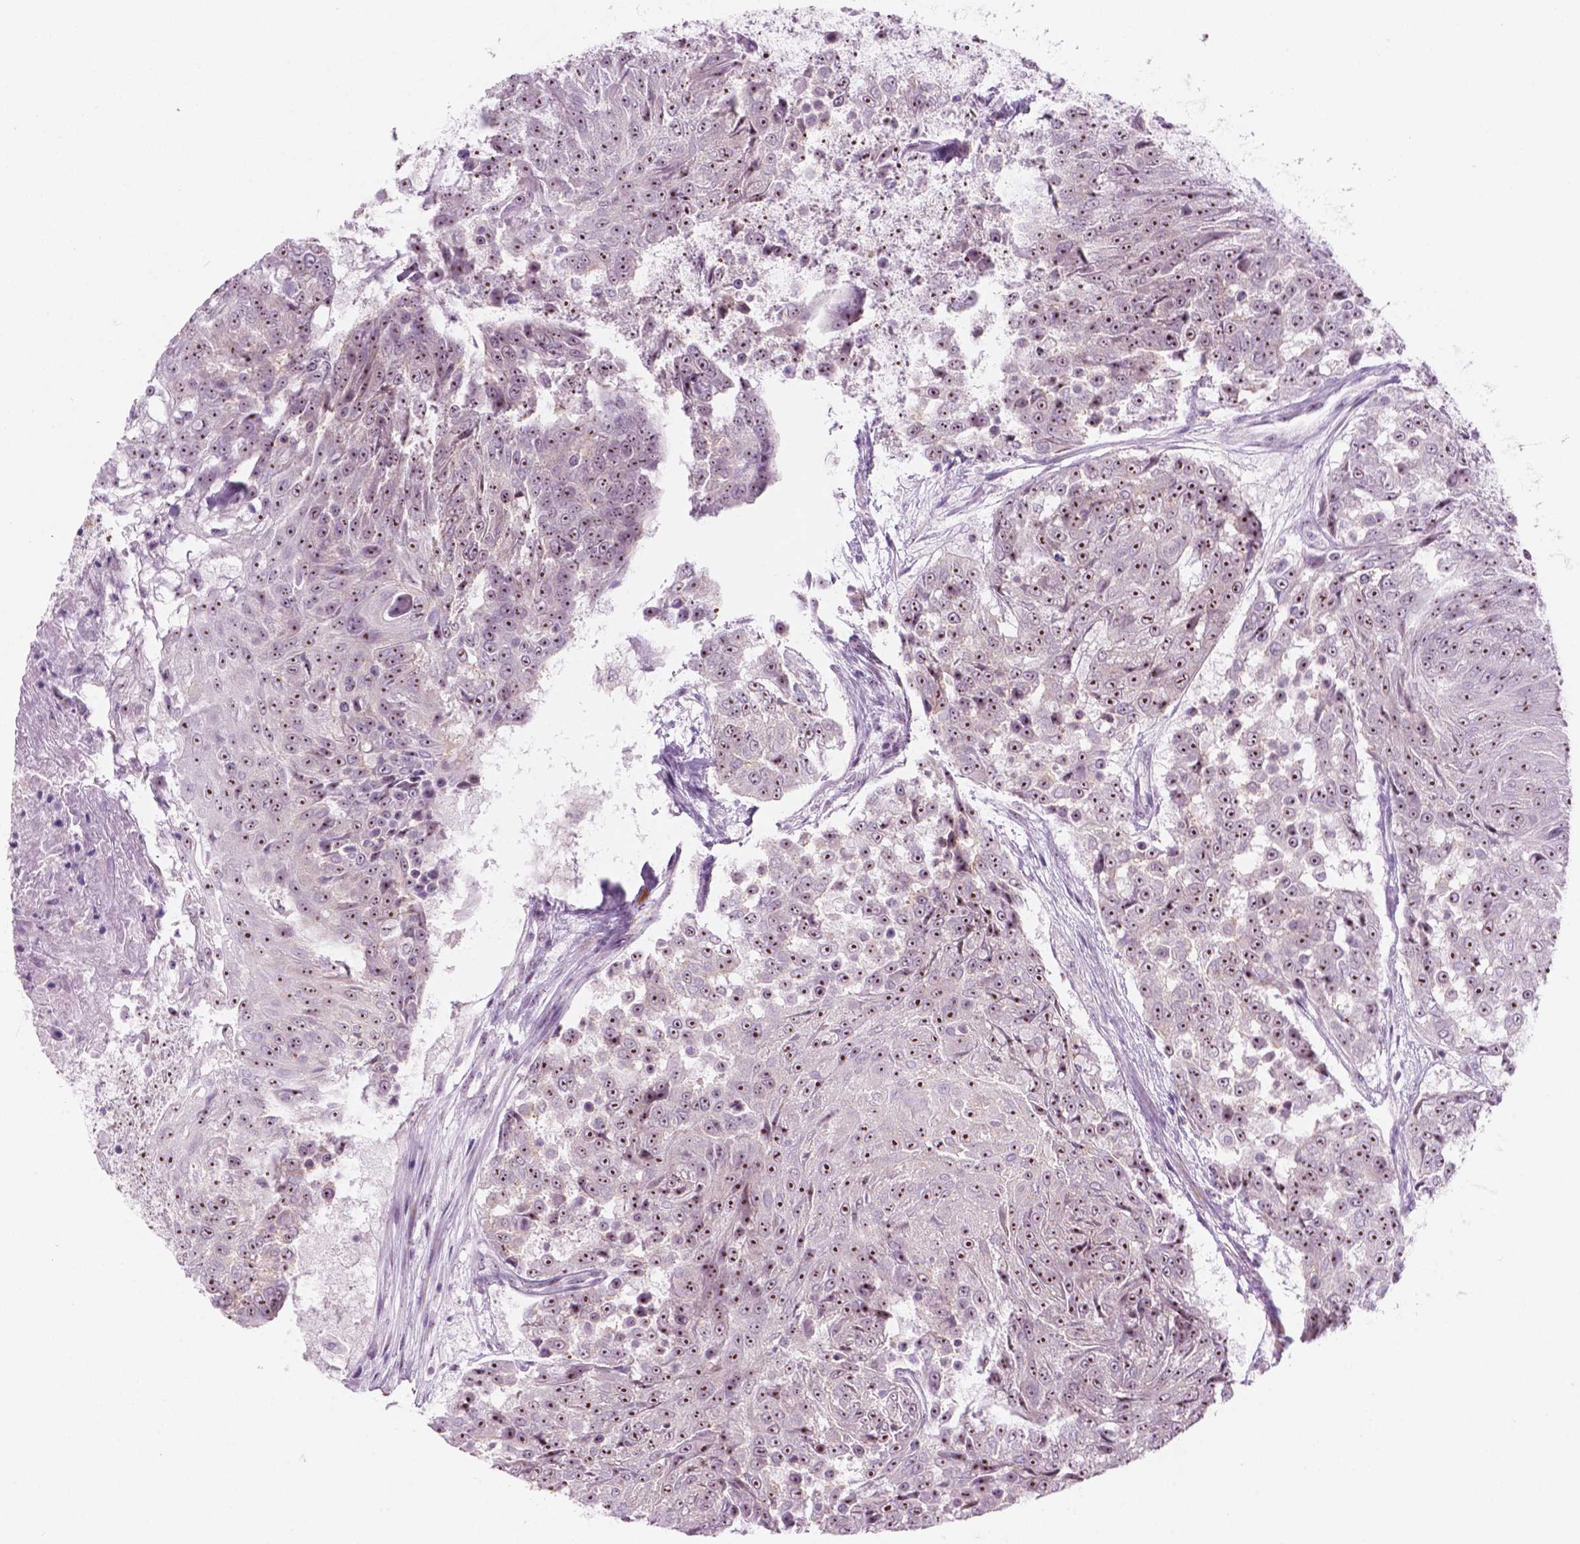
{"staining": {"intensity": "moderate", "quantity": ">75%", "location": "nuclear"}, "tissue": "urothelial cancer", "cell_type": "Tumor cells", "image_type": "cancer", "snomed": [{"axis": "morphology", "description": "Urothelial carcinoma, High grade"}, {"axis": "topography", "description": "Urinary bladder"}], "caption": "Immunohistochemistry image of urothelial cancer stained for a protein (brown), which reveals medium levels of moderate nuclear positivity in approximately >75% of tumor cells.", "gene": "ZNF853", "patient": {"sex": "female", "age": 63}}